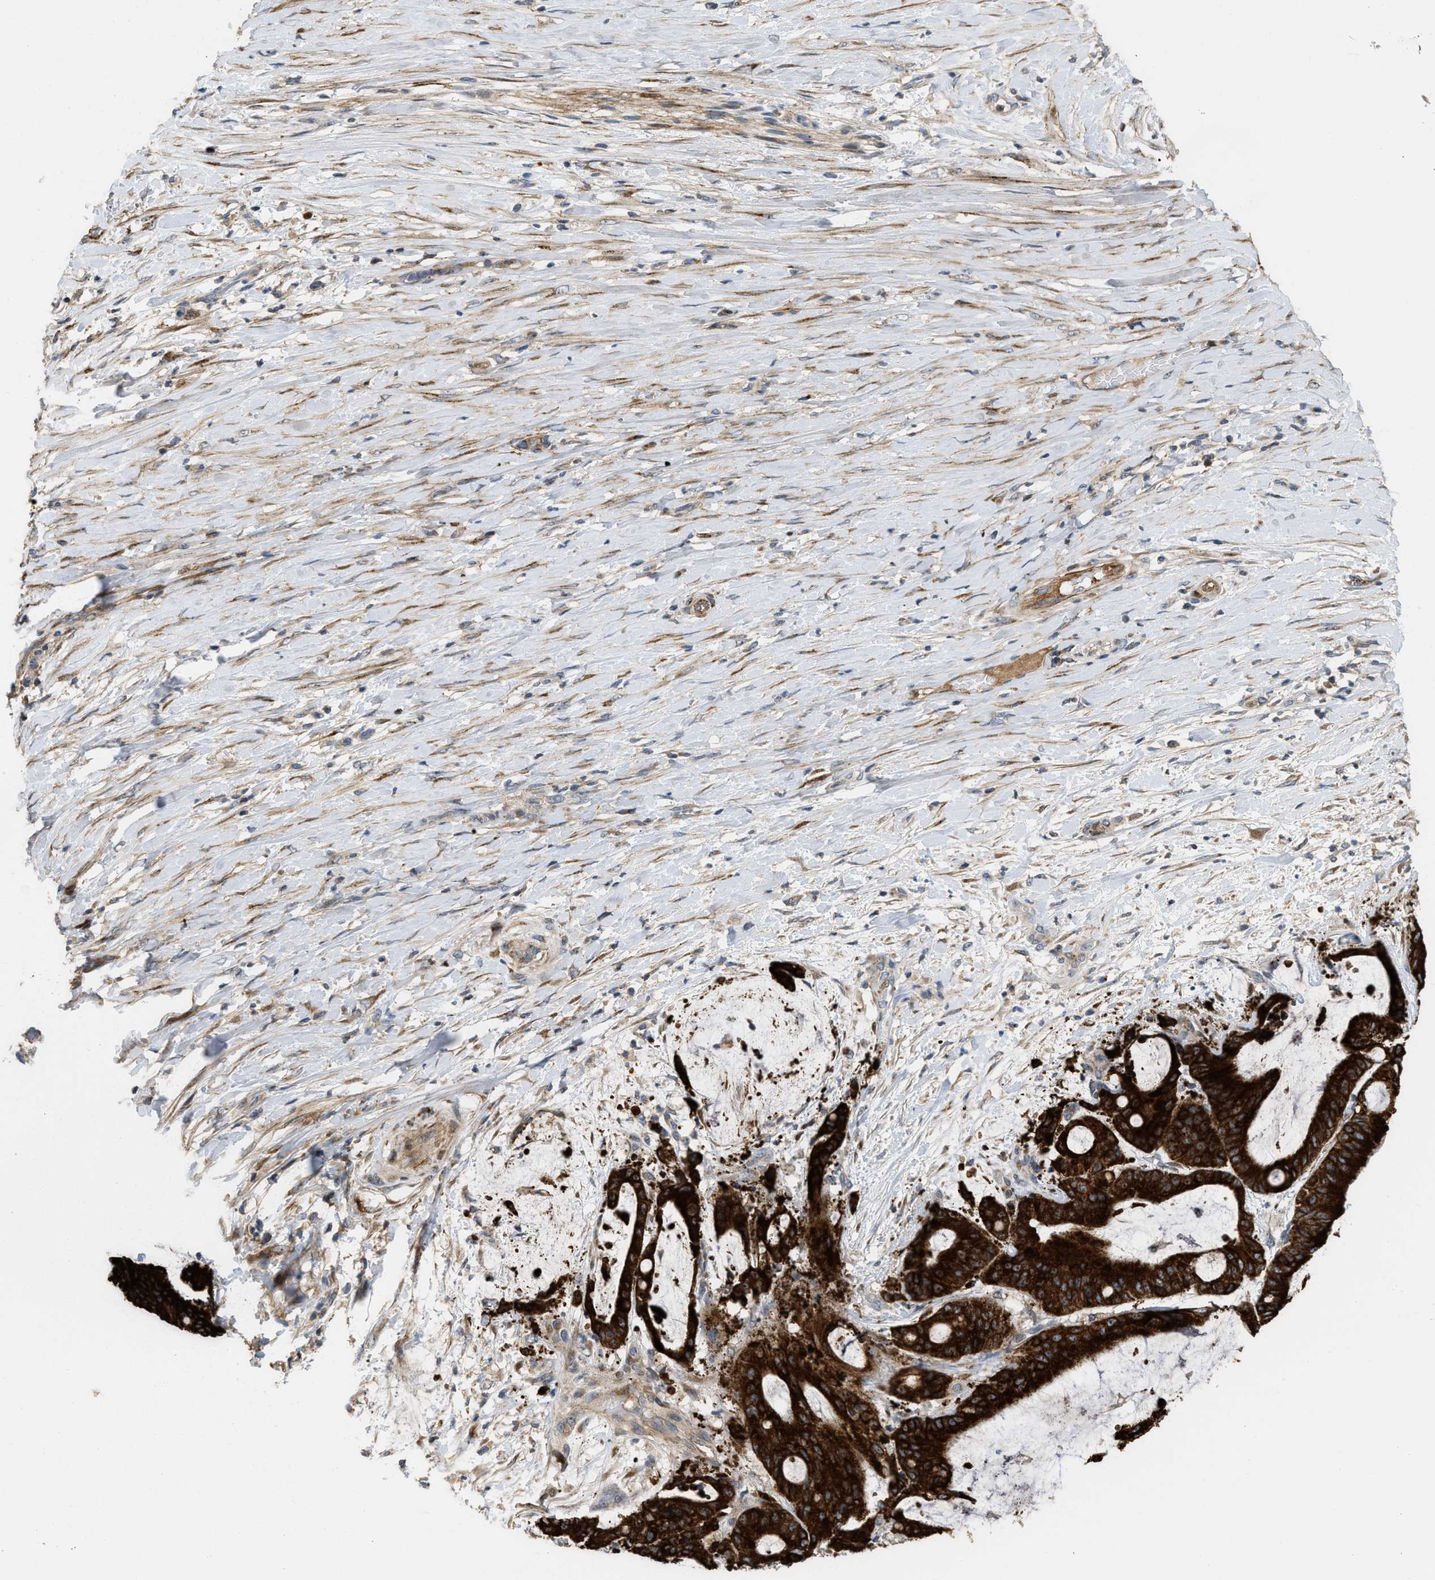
{"staining": {"intensity": "strong", "quantity": ">75%", "location": "cytoplasmic/membranous"}, "tissue": "liver cancer", "cell_type": "Tumor cells", "image_type": "cancer", "snomed": [{"axis": "morphology", "description": "Cholangiocarcinoma"}, {"axis": "topography", "description": "Liver"}], "caption": "Strong cytoplasmic/membranous protein staining is identified in approximately >75% of tumor cells in cholangiocarcinoma (liver).", "gene": "DIPK1A", "patient": {"sex": "female", "age": 73}}